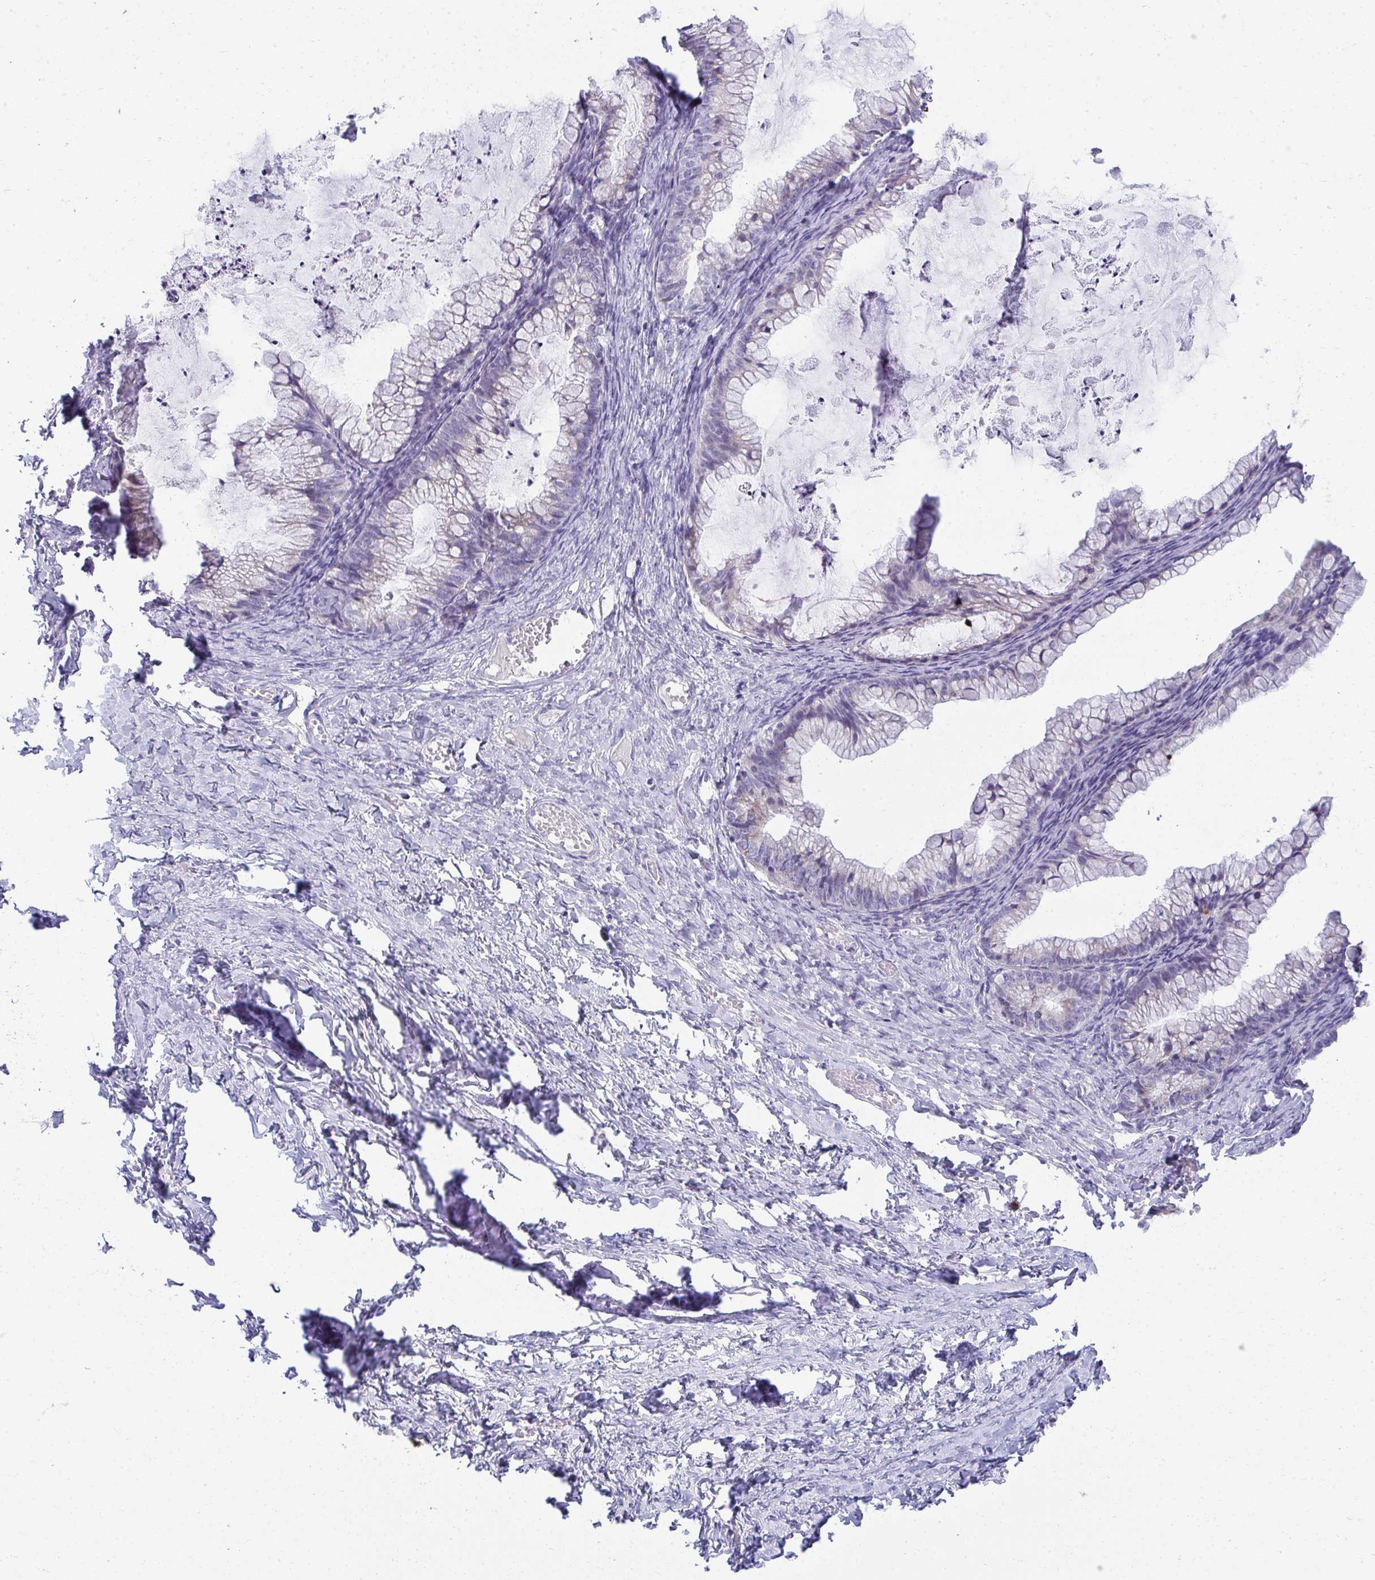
{"staining": {"intensity": "negative", "quantity": "none", "location": "none"}, "tissue": "ovarian cancer", "cell_type": "Tumor cells", "image_type": "cancer", "snomed": [{"axis": "morphology", "description": "Cystadenocarcinoma, mucinous, NOS"}, {"axis": "topography", "description": "Ovary"}], "caption": "An IHC photomicrograph of ovarian cancer (mucinous cystadenocarcinoma) is shown. There is no staining in tumor cells of ovarian cancer (mucinous cystadenocarcinoma). Nuclei are stained in blue.", "gene": "FASLG", "patient": {"sex": "female", "age": 35}}